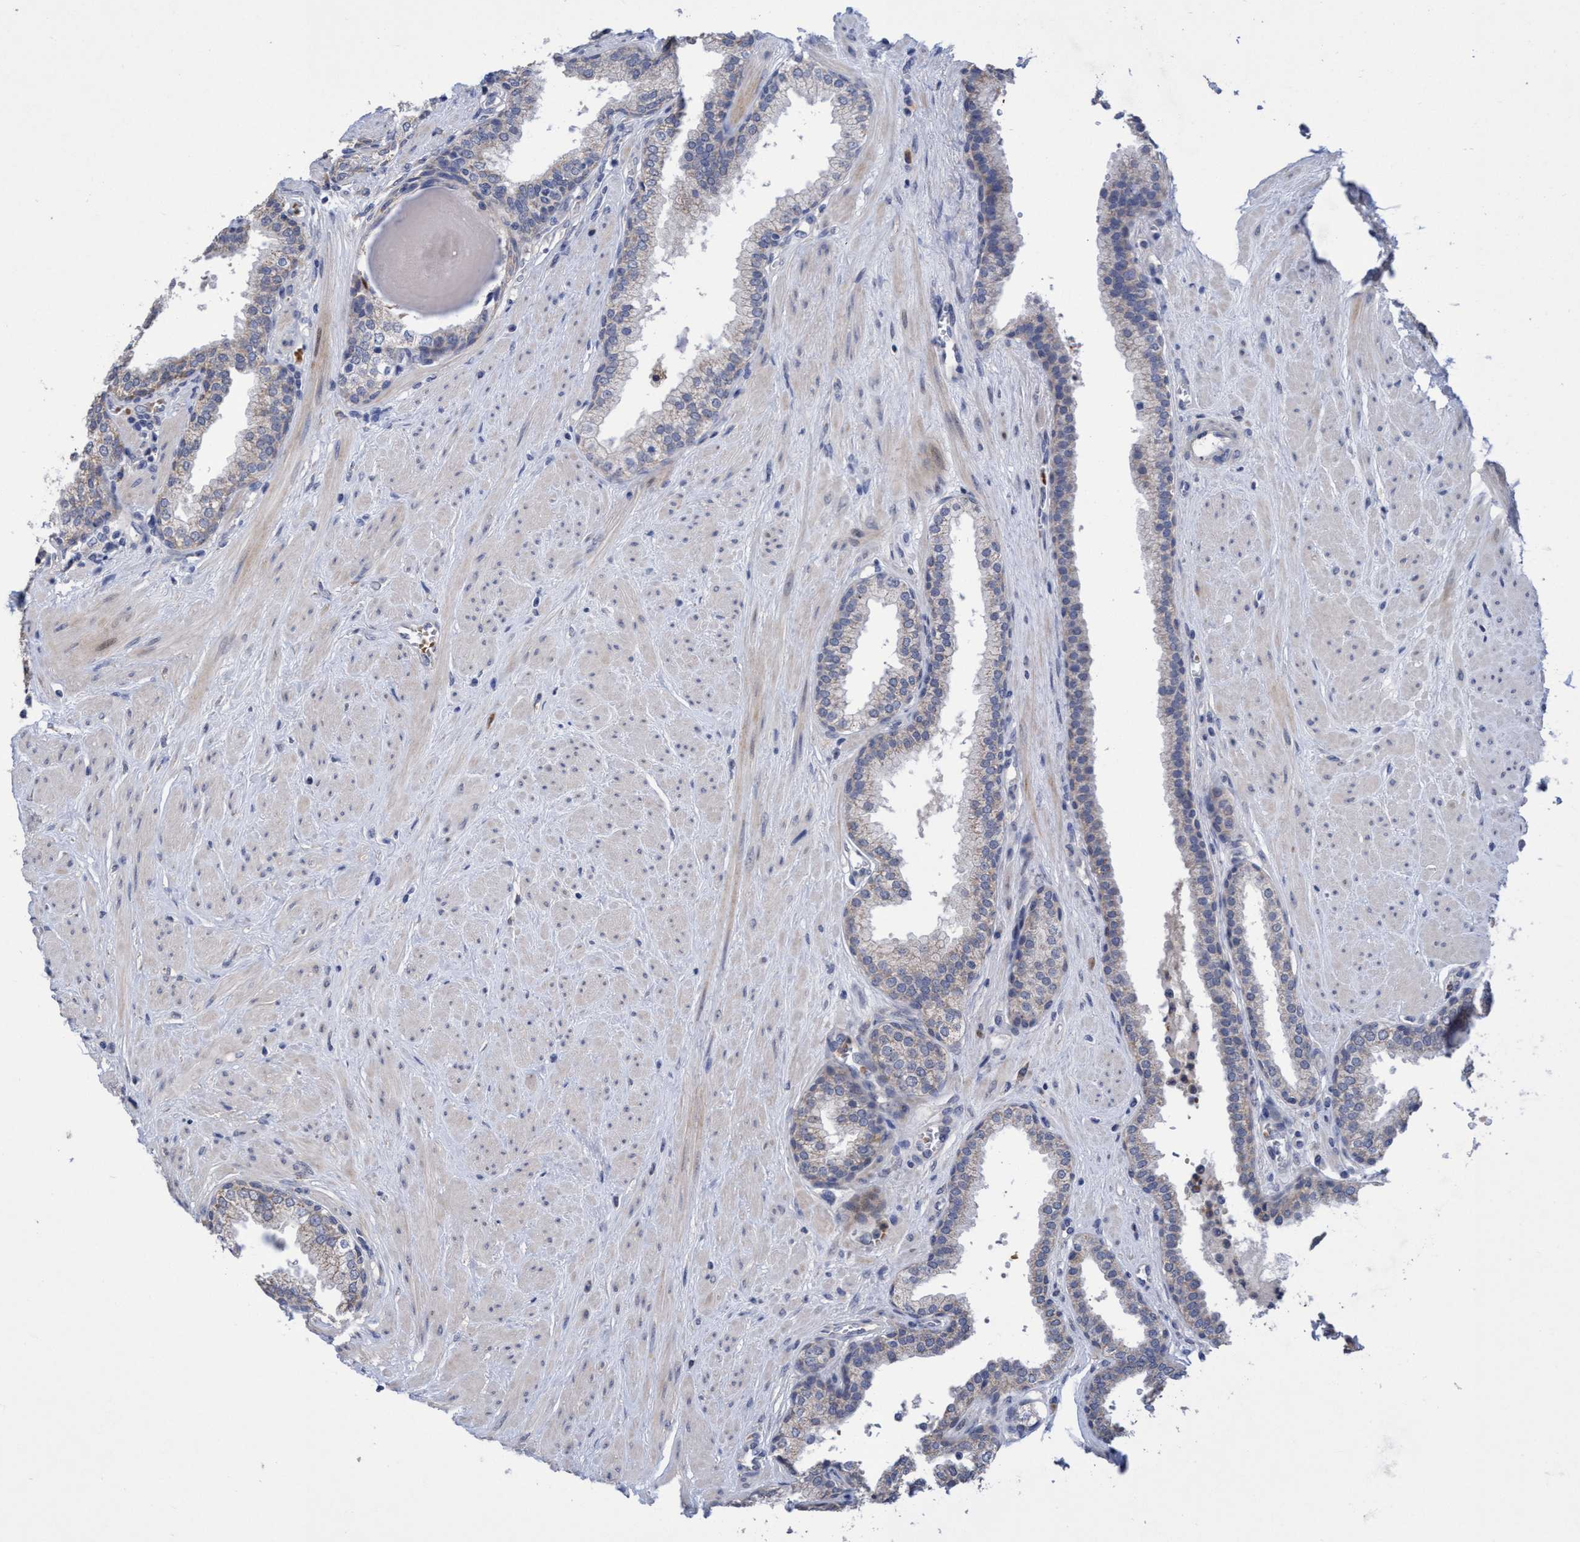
{"staining": {"intensity": "weak", "quantity": "25%-75%", "location": "cytoplasmic/membranous"}, "tissue": "prostate", "cell_type": "Glandular cells", "image_type": "normal", "snomed": [{"axis": "morphology", "description": "Normal tissue, NOS"}, {"axis": "topography", "description": "Prostate"}], "caption": "Immunohistochemical staining of benign prostate demonstrates weak cytoplasmic/membranous protein expression in approximately 25%-75% of glandular cells. The staining was performed using DAB (3,3'-diaminobenzidine), with brown indicating positive protein expression. Nuclei are stained blue with hematoxylin.", "gene": "SEMA4D", "patient": {"sex": "male", "age": 51}}